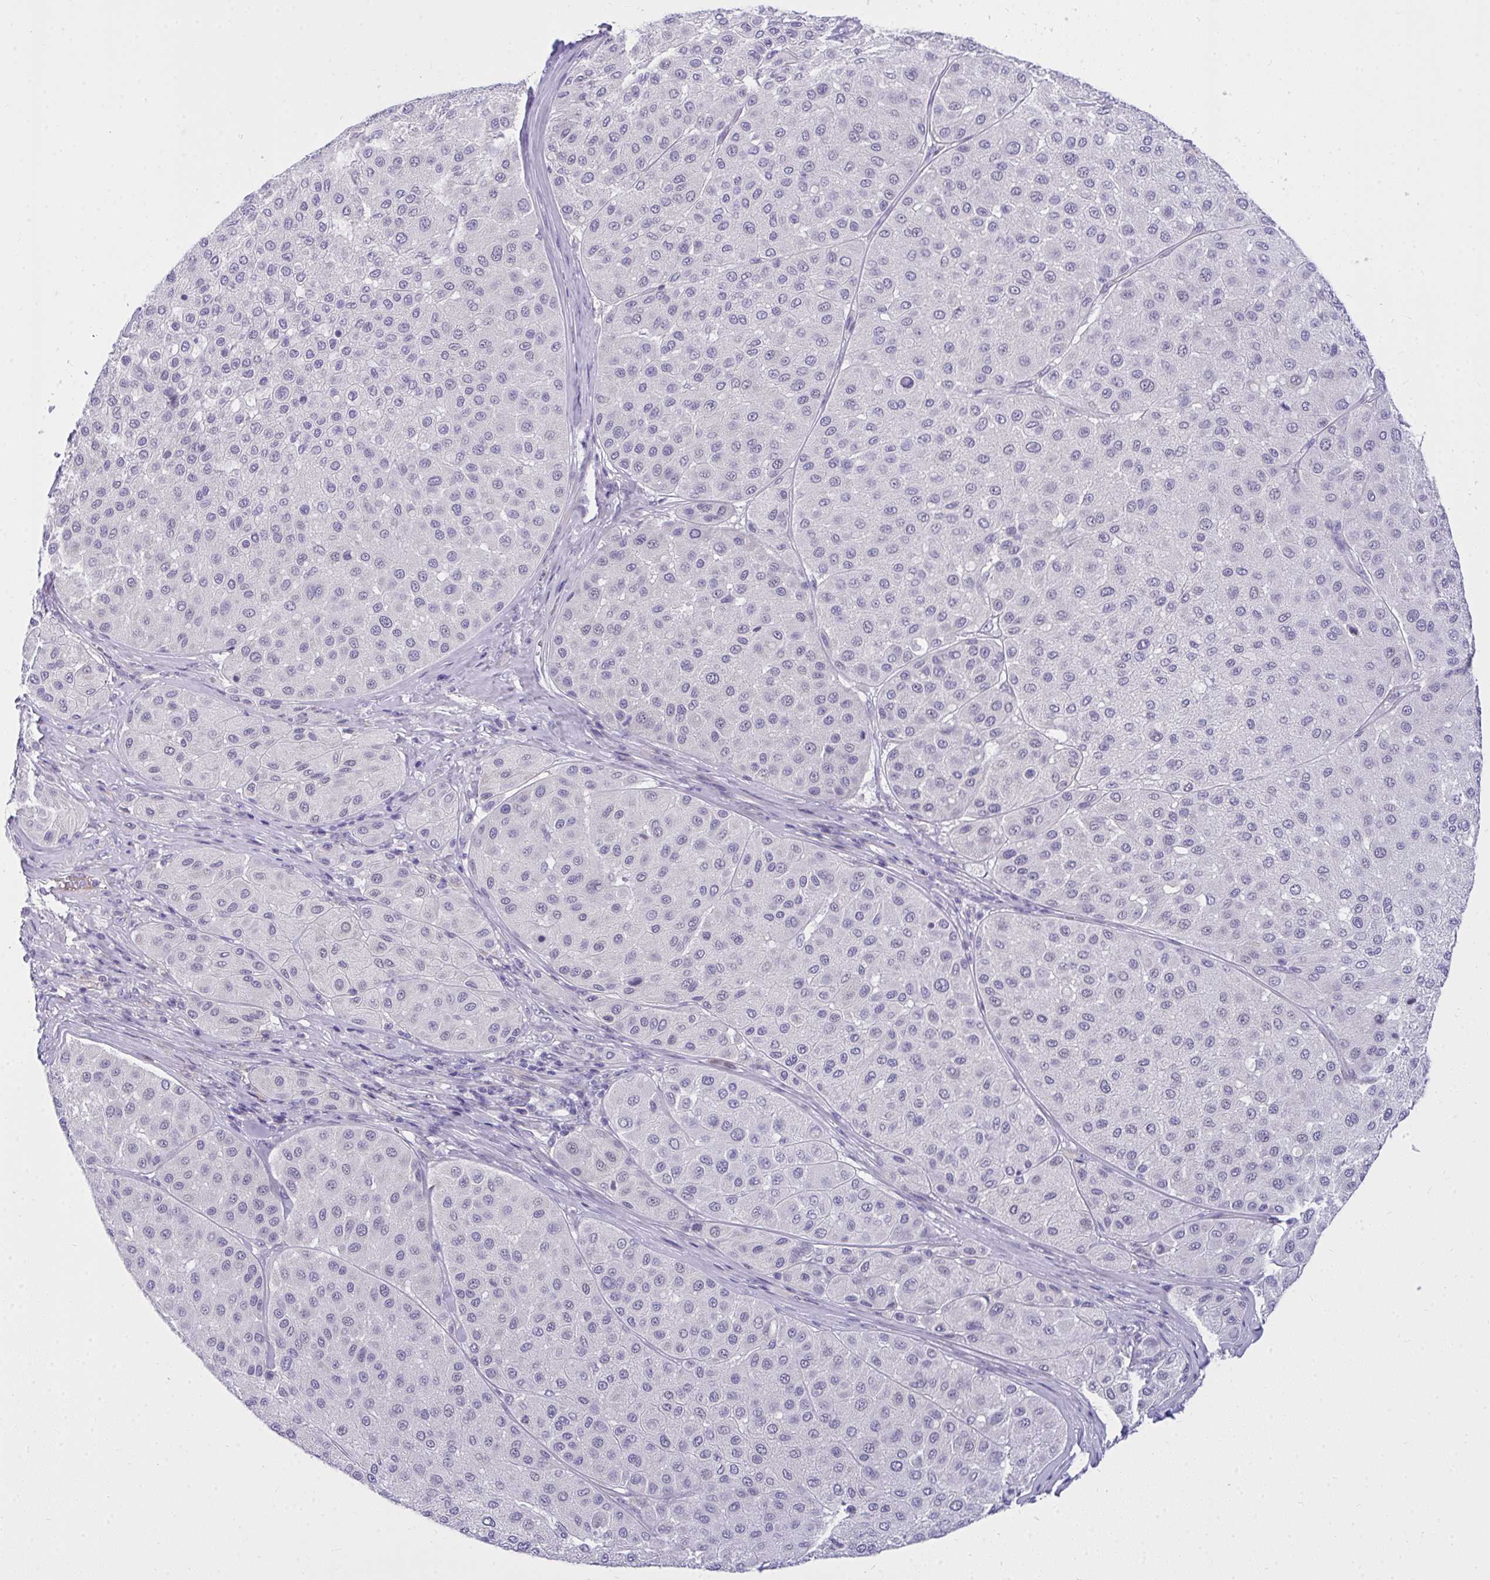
{"staining": {"intensity": "negative", "quantity": "none", "location": "none"}, "tissue": "melanoma", "cell_type": "Tumor cells", "image_type": "cancer", "snomed": [{"axis": "morphology", "description": "Malignant melanoma, Metastatic site"}, {"axis": "topography", "description": "Smooth muscle"}], "caption": "High power microscopy photomicrograph of an immunohistochemistry photomicrograph of malignant melanoma (metastatic site), revealing no significant expression in tumor cells.", "gene": "TSBP1", "patient": {"sex": "male", "age": 41}}